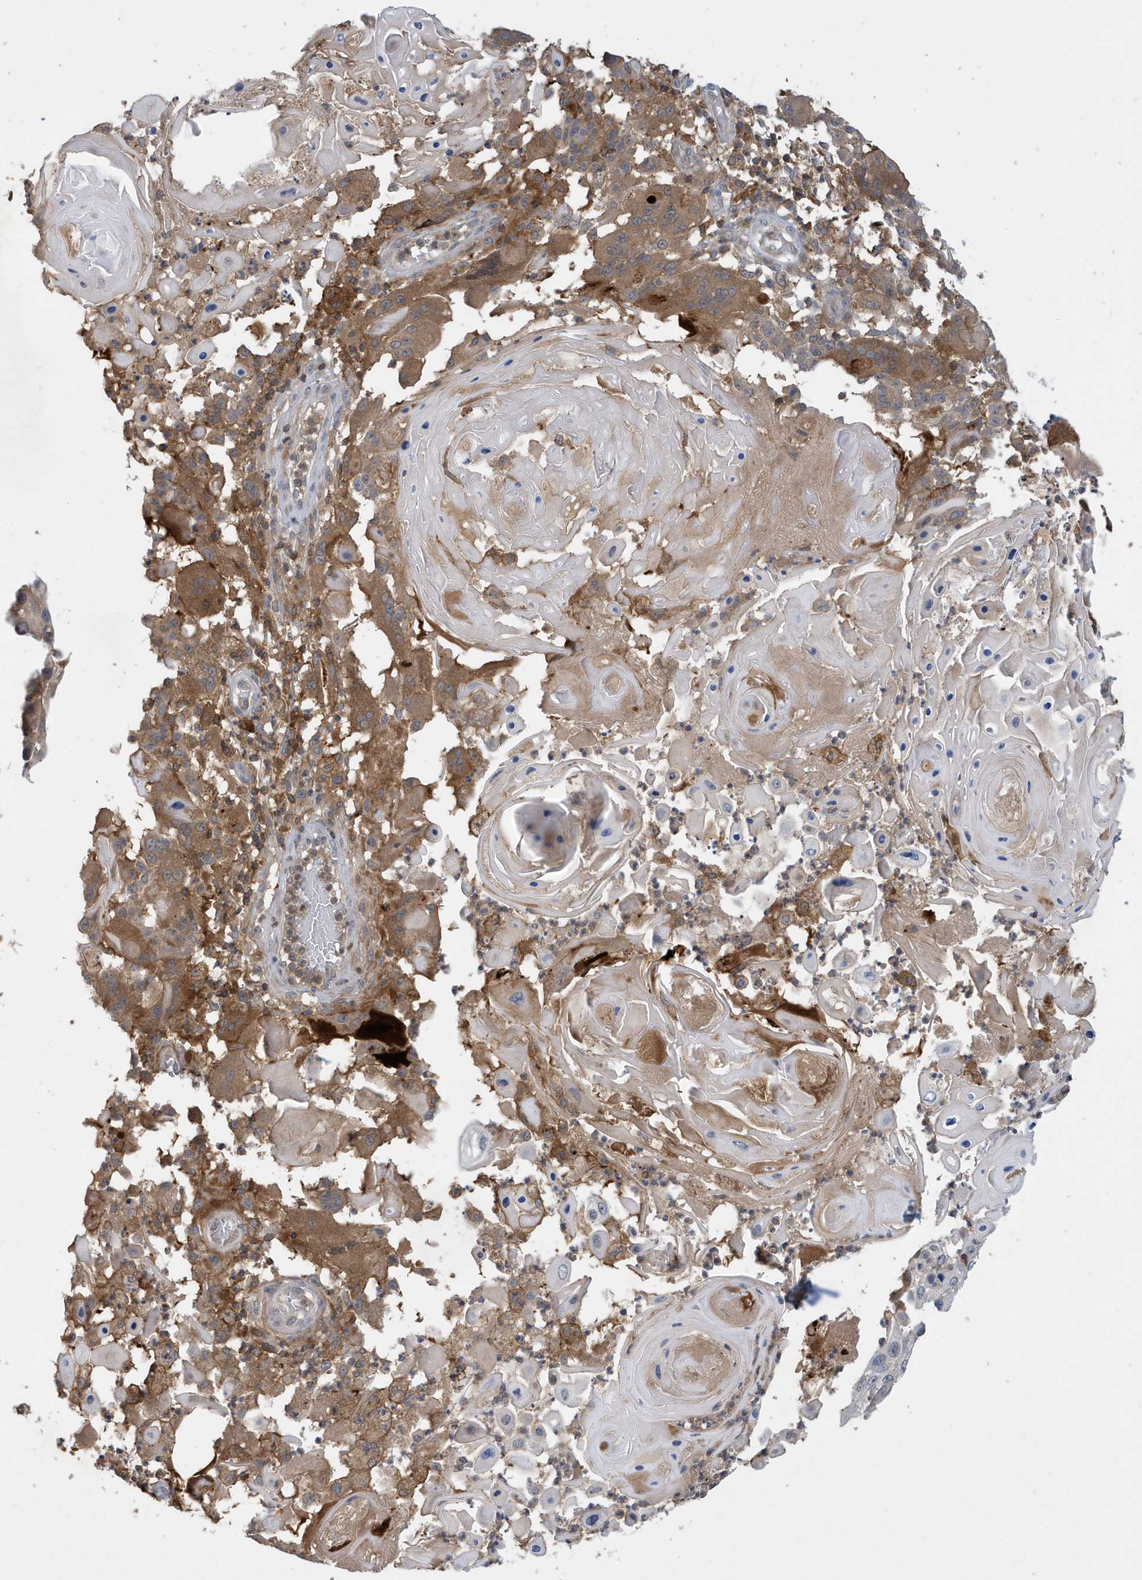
{"staining": {"intensity": "moderate", "quantity": "<25%", "location": "cytoplasmic/membranous"}, "tissue": "skin cancer", "cell_type": "Tumor cells", "image_type": "cancer", "snomed": [{"axis": "morphology", "description": "Squamous cell carcinoma, NOS"}, {"axis": "topography", "description": "Skin"}], "caption": "Protein expression by immunohistochemistry (IHC) exhibits moderate cytoplasmic/membranous expression in approximately <25% of tumor cells in skin squamous cell carcinoma.", "gene": "NSUN3", "patient": {"sex": "female", "age": 44}}